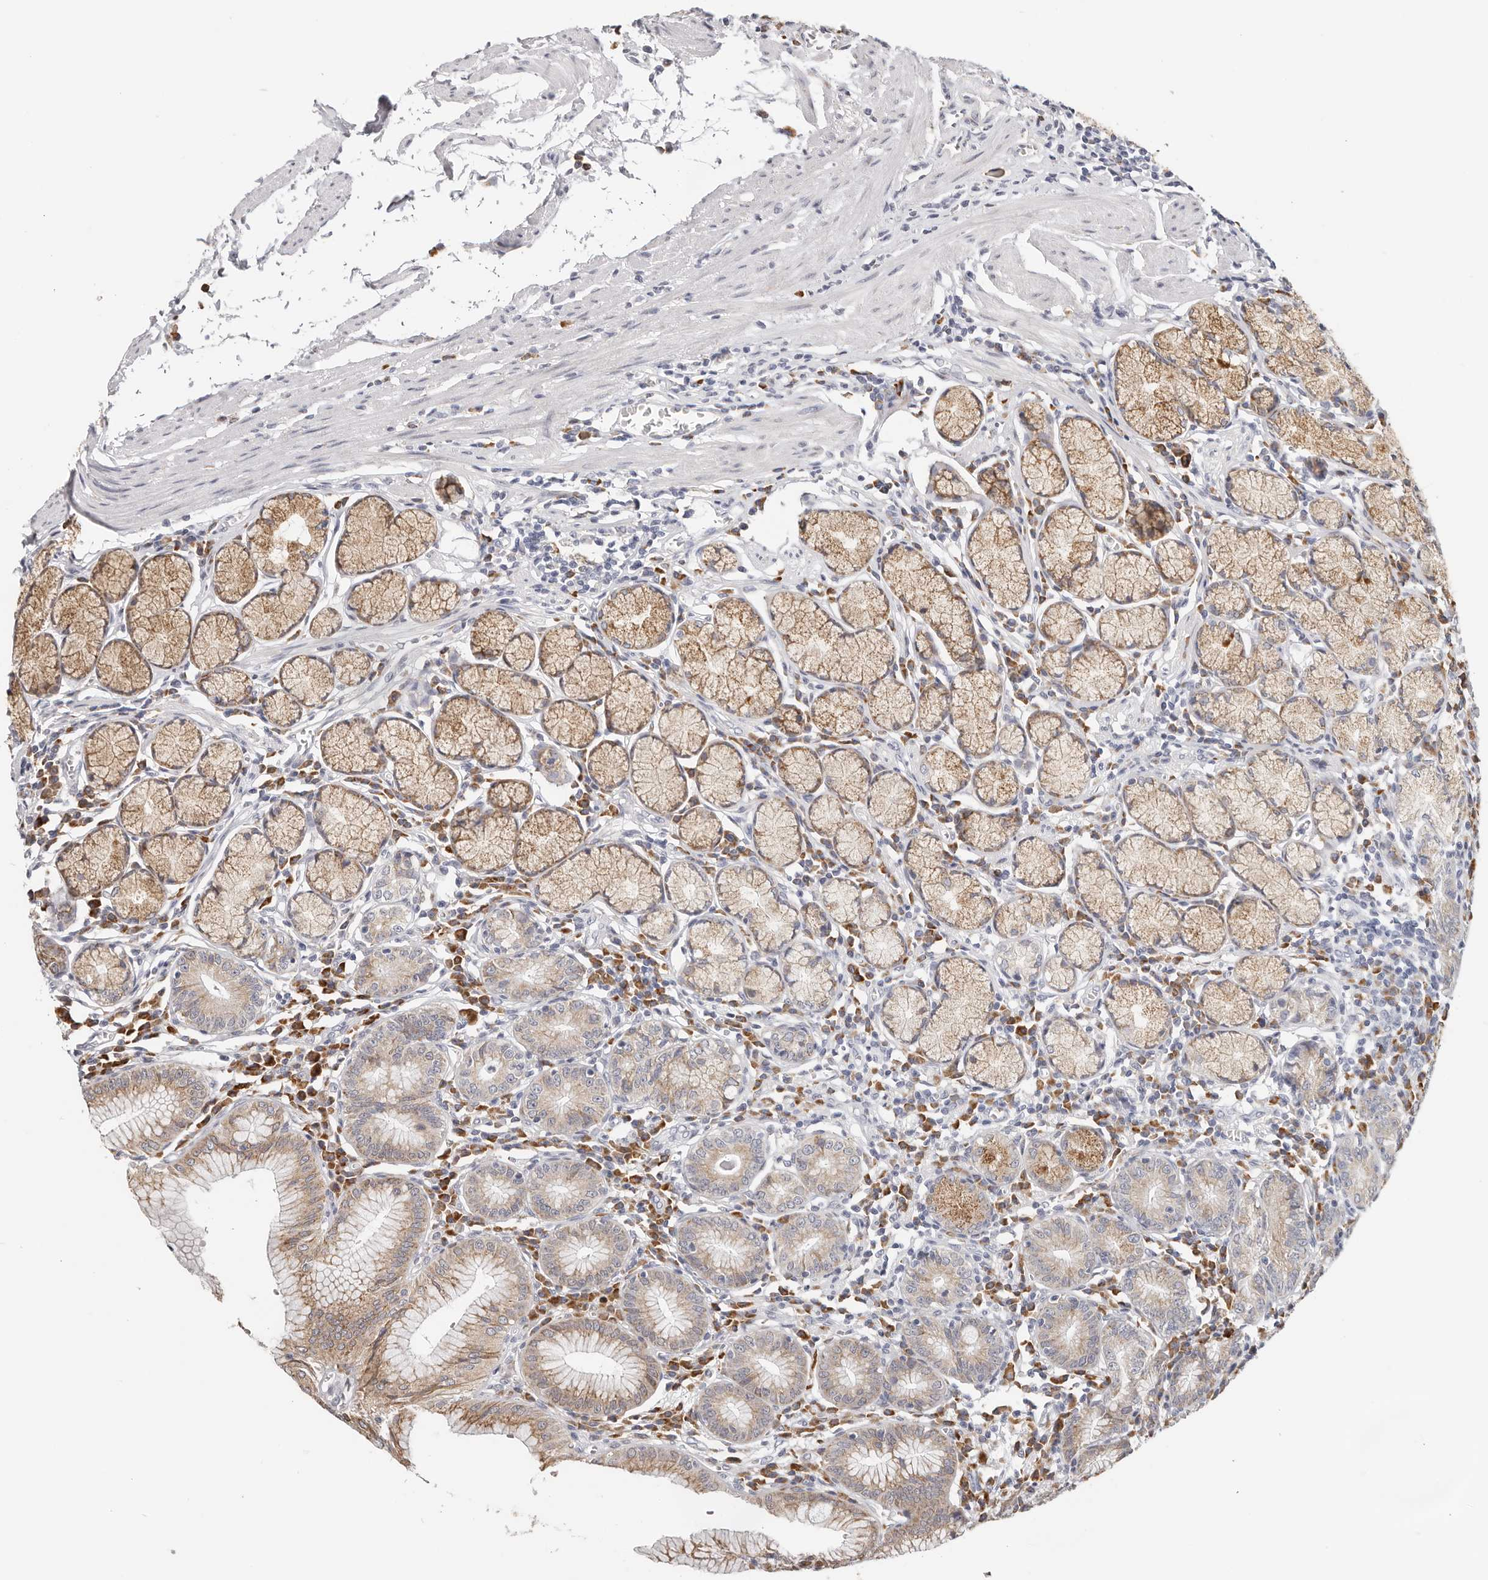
{"staining": {"intensity": "strong", "quantity": "<25%", "location": "cytoplasmic/membranous"}, "tissue": "stomach", "cell_type": "Glandular cells", "image_type": "normal", "snomed": [{"axis": "morphology", "description": "Normal tissue, NOS"}, {"axis": "topography", "description": "Stomach"}], "caption": "A histopathology image of stomach stained for a protein reveals strong cytoplasmic/membranous brown staining in glandular cells.", "gene": "IL32", "patient": {"sex": "male", "age": 55}}